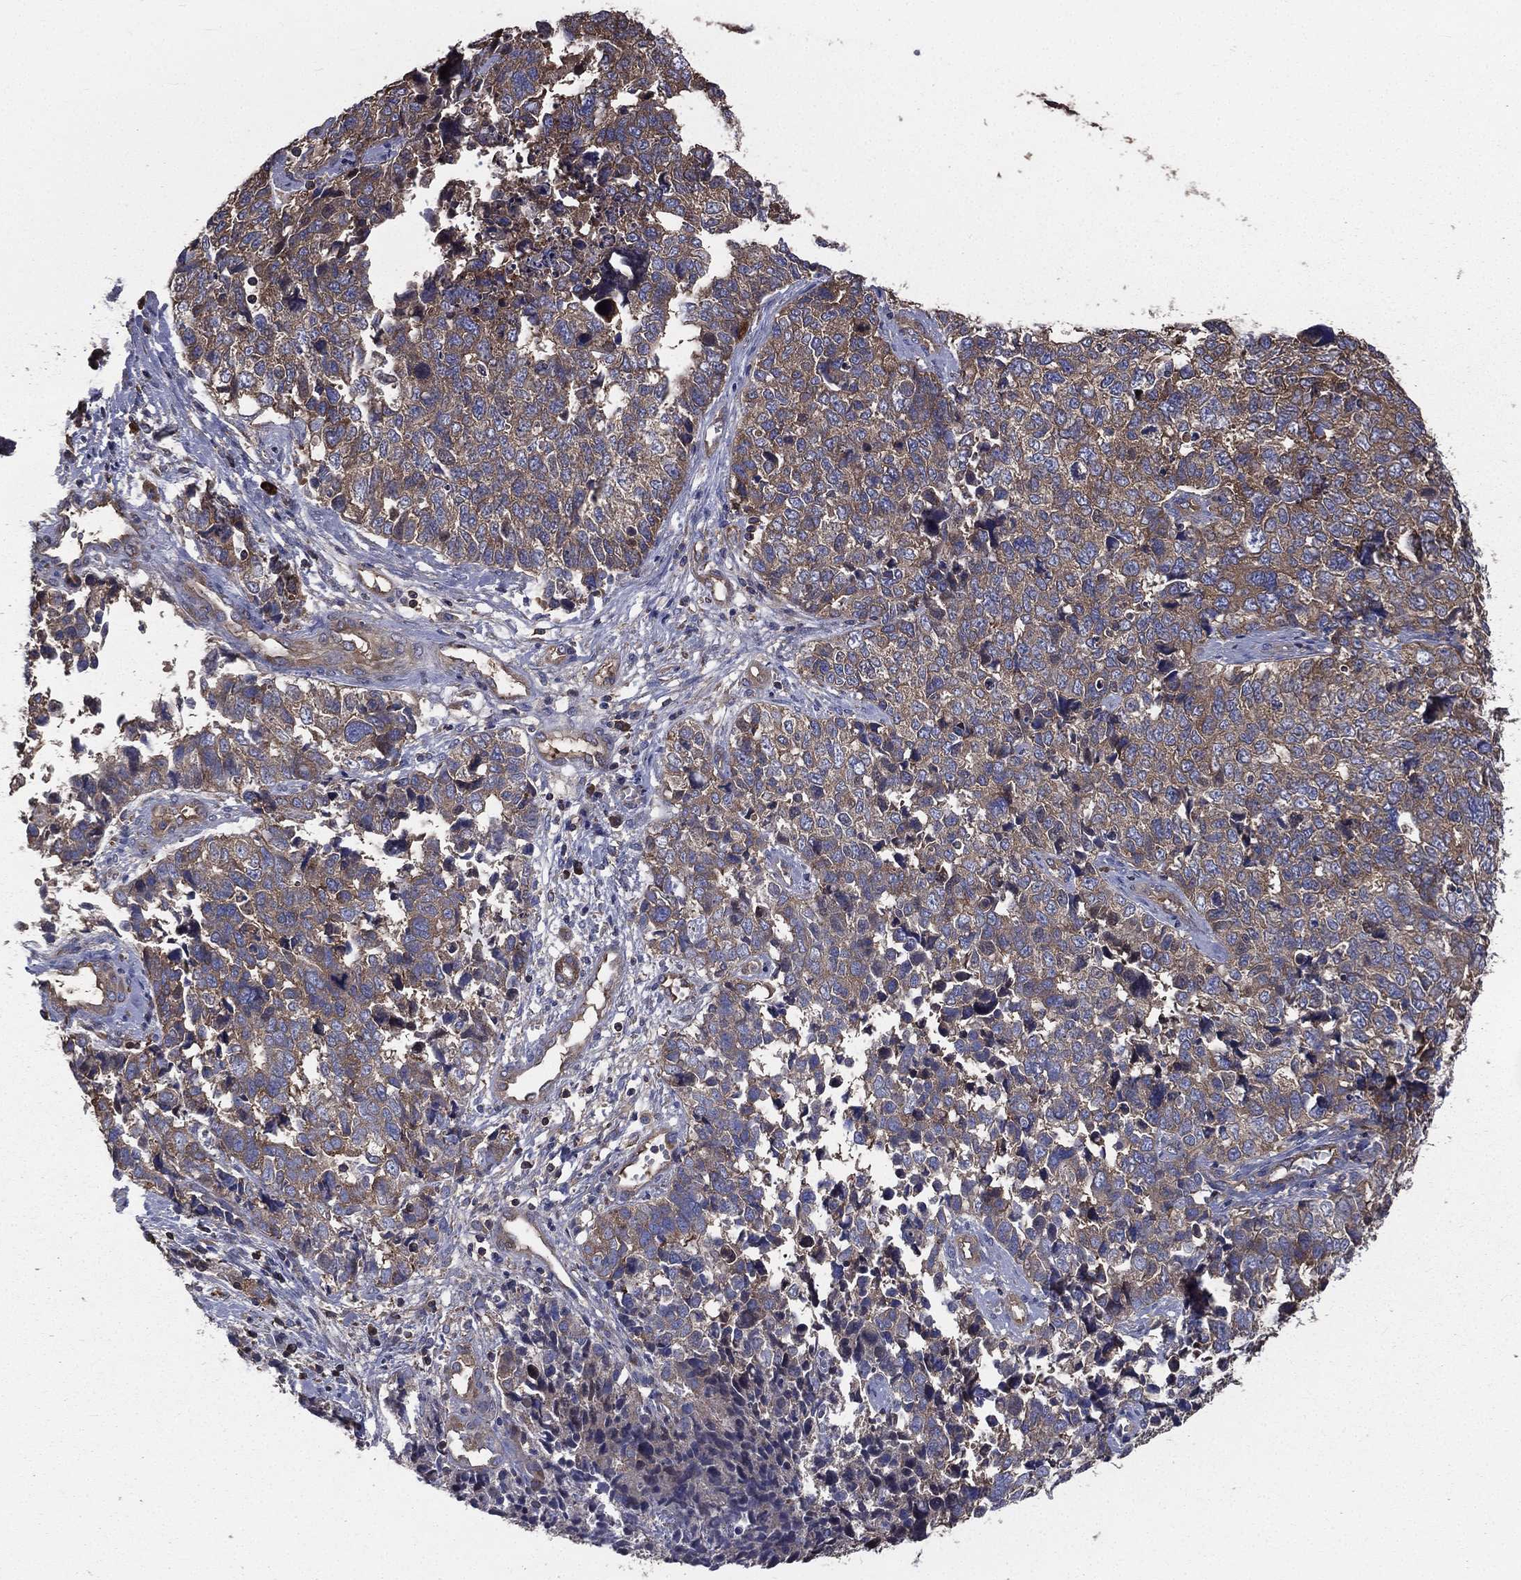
{"staining": {"intensity": "weak", "quantity": ">75%", "location": "cytoplasmic/membranous"}, "tissue": "cervical cancer", "cell_type": "Tumor cells", "image_type": "cancer", "snomed": [{"axis": "morphology", "description": "Squamous cell carcinoma, NOS"}, {"axis": "topography", "description": "Cervix"}], "caption": "DAB (3,3'-diaminobenzidine) immunohistochemical staining of human cervical cancer shows weak cytoplasmic/membranous protein positivity in about >75% of tumor cells. The protein of interest is stained brown, and the nuclei are stained in blue (DAB IHC with brightfield microscopy, high magnification).", "gene": "SARS1", "patient": {"sex": "female", "age": 63}}